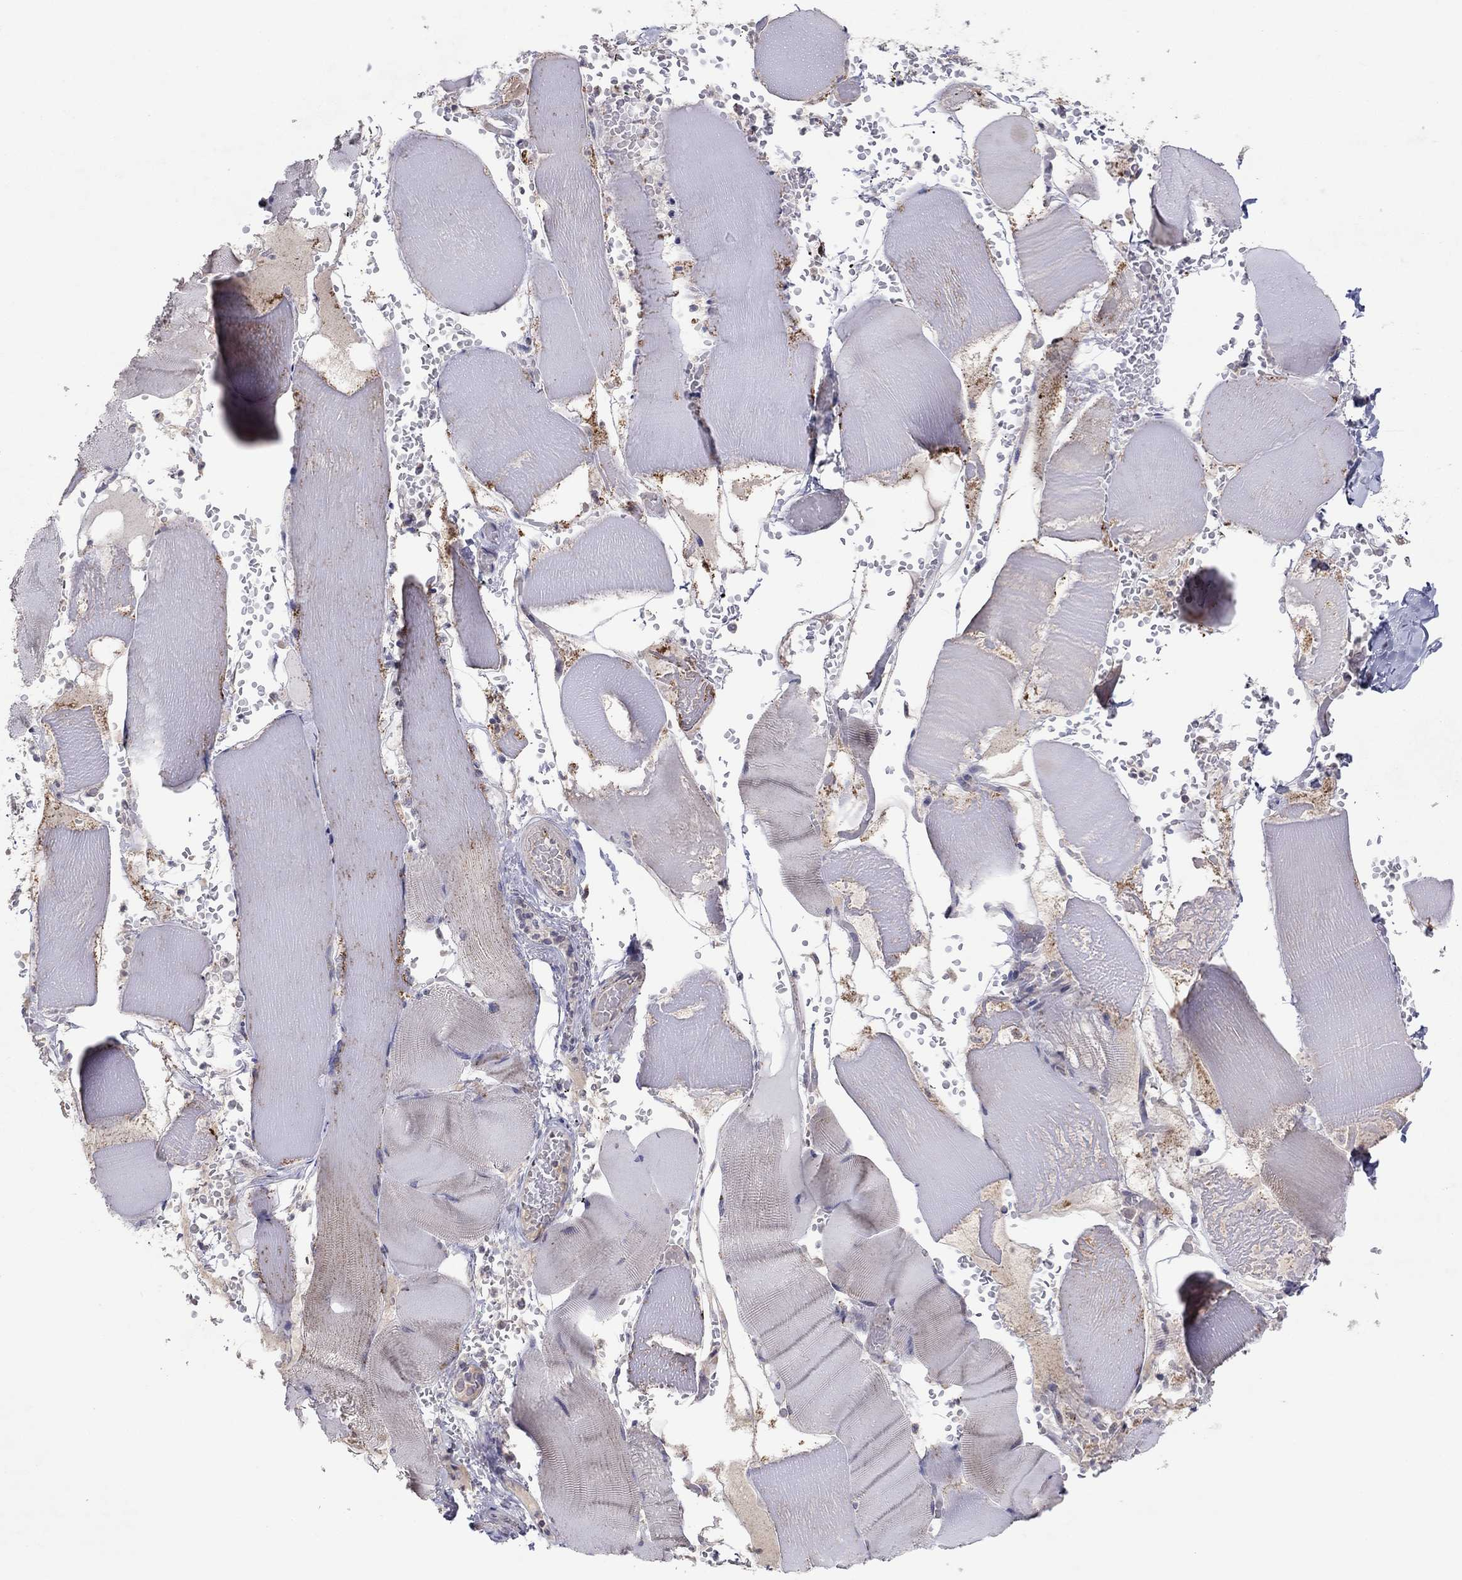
{"staining": {"intensity": "negative", "quantity": "none", "location": "none"}, "tissue": "skeletal muscle", "cell_type": "Myocytes", "image_type": "normal", "snomed": [{"axis": "morphology", "description": "Normal tissue, NOS"}, {"axis": "topography", "description": "Skeletal muscle"}], "caption": "DAB immunohistochemical staining of benign human skeletal muscle shows no significant expression in myocytes. (DAB IHC with hematoxylin counter stain).", "gene": "CRACDL", "patient": {"sex": "male", "age": 56}}